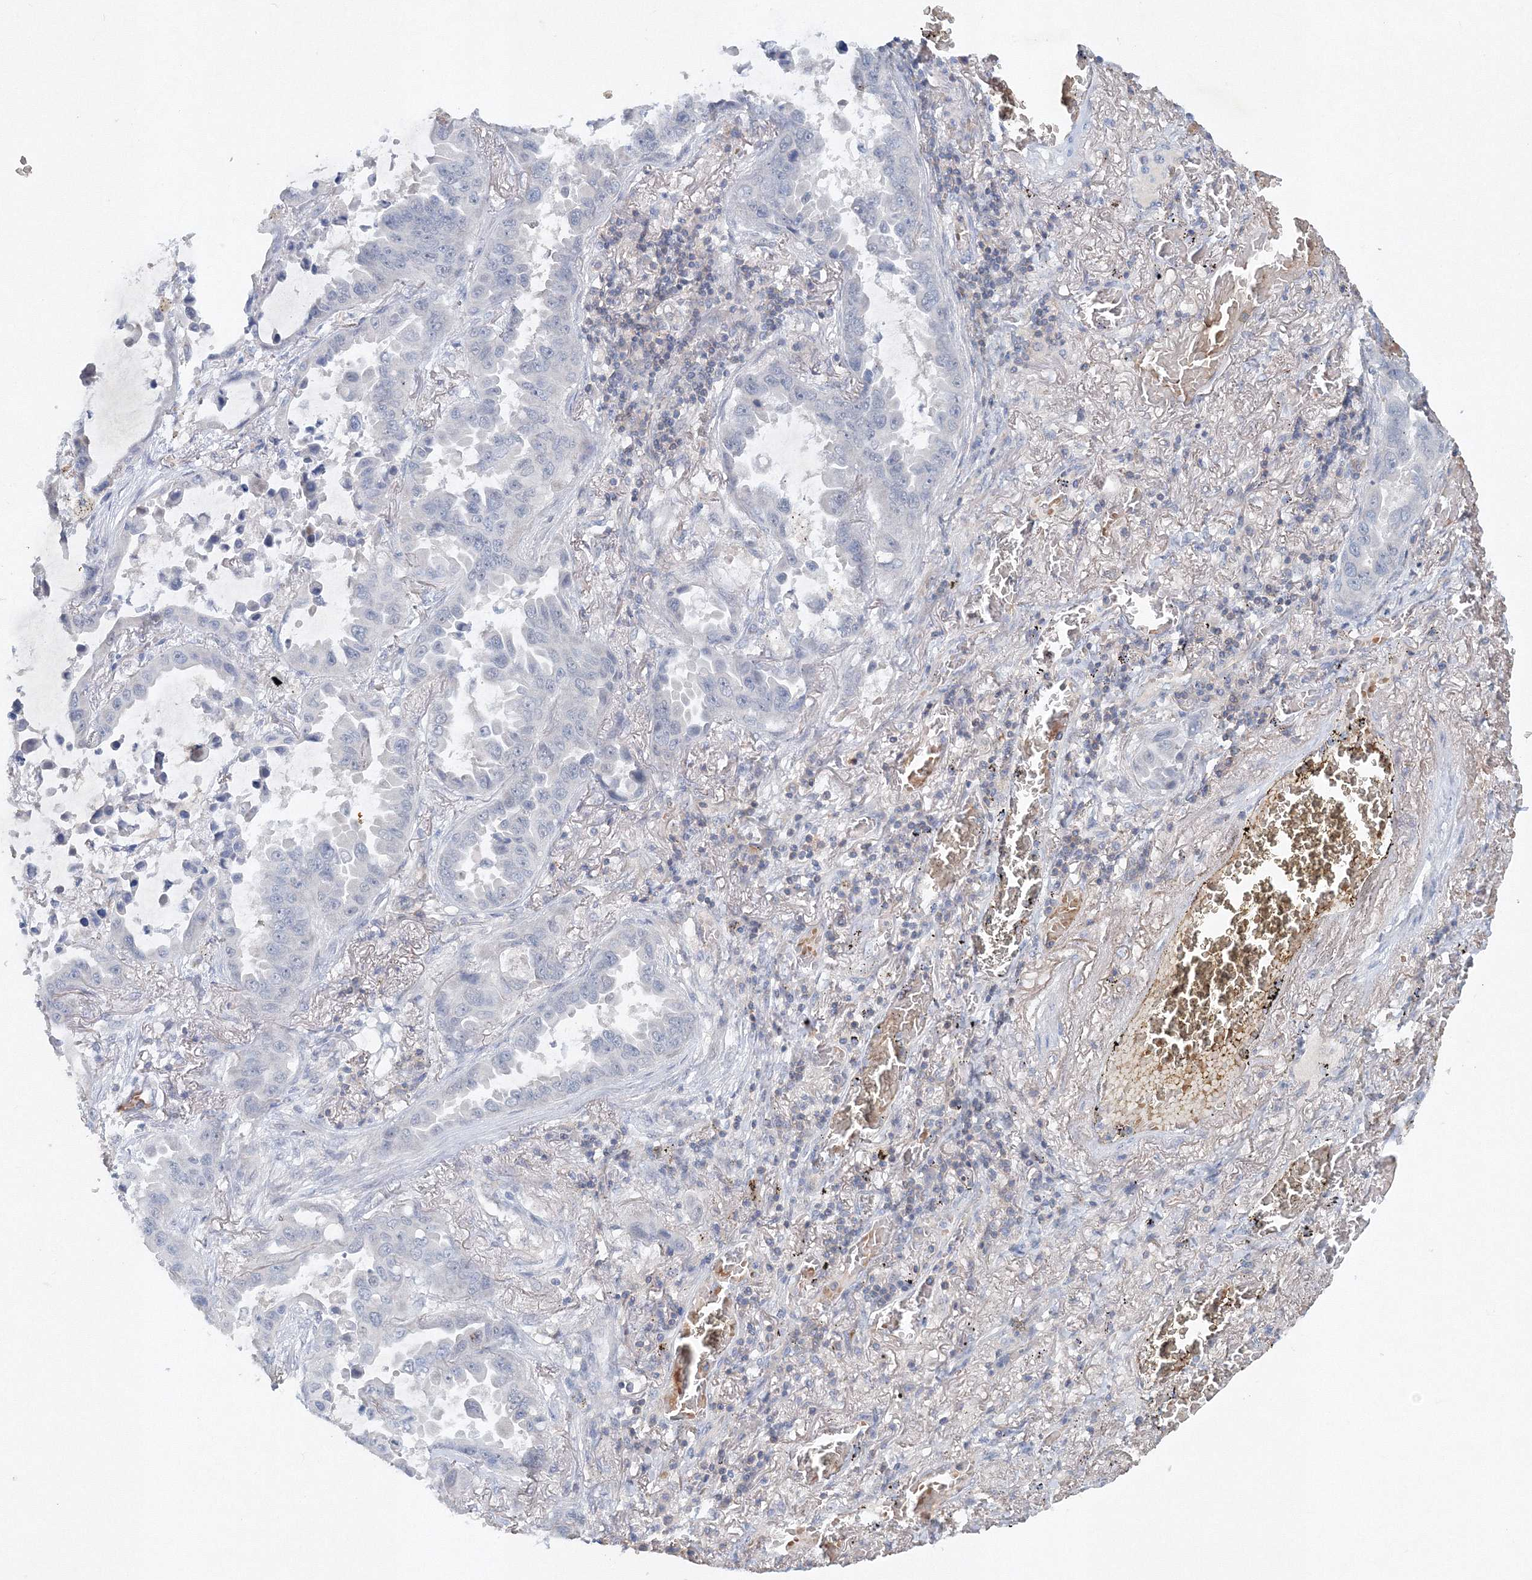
{"staining": {"intensity": "negative", "quantity": "none", "location": "none"}, "tissue": "lung cancer", "cell_type": "Tumor cells", "image_type": "cancer", "snomed": [{"axis": "morphology", "description": "Adenocarcinoma, NOS"}, {"axis": "topography", "description": "Lung"}], "caption": "Protein analysis of adenocarcinoma (lung) displays no significant expression in tumor cells.", "gene": "SH3BP5", "patient": {"sex": "male", "age": 64}}